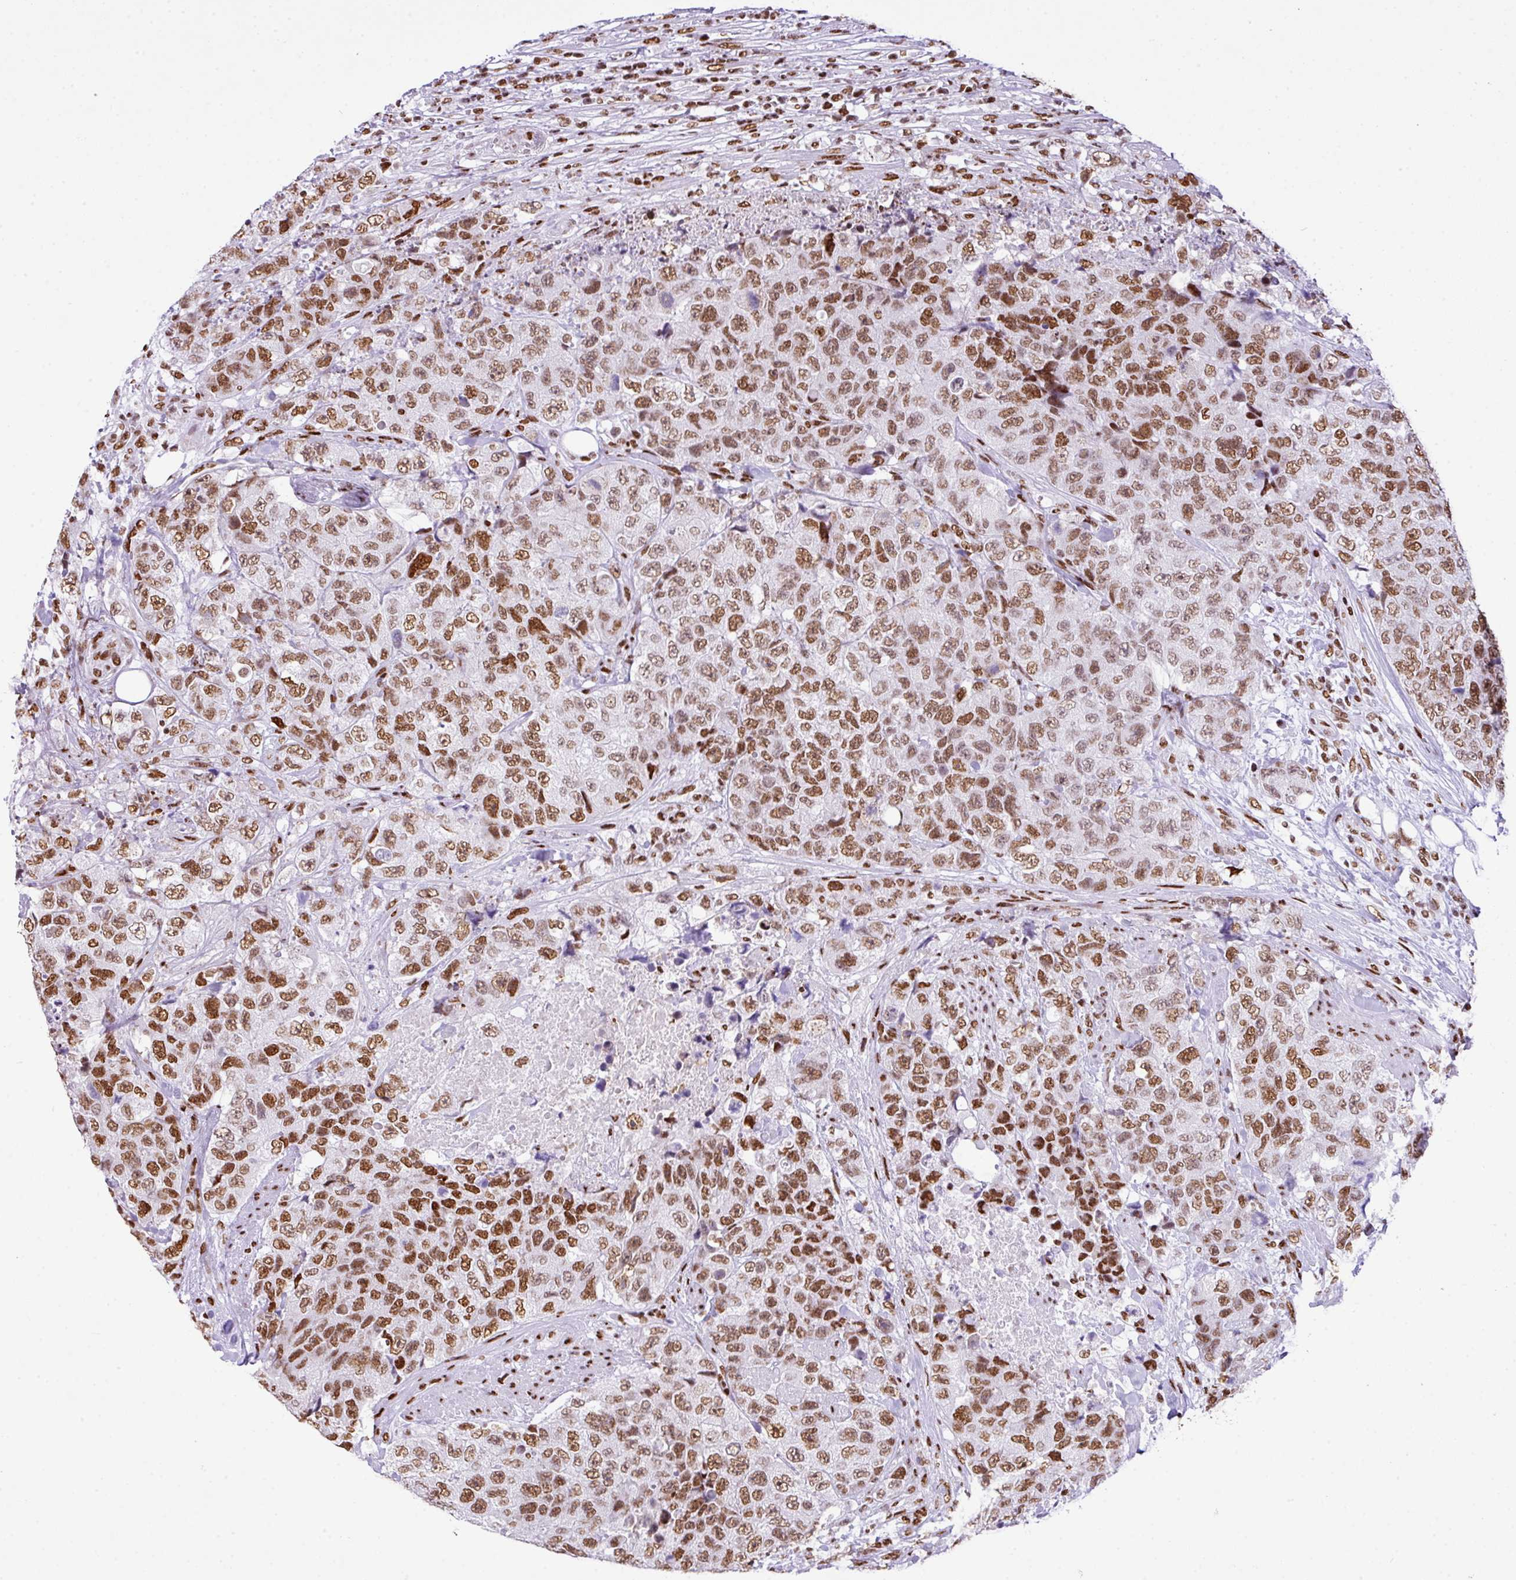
{"staining": {"intensity": "moderate", "quantity": ">75%", "location": "nuclear"}, "tissue": "urothelial cancer", "cell_type": "Tumor cells", "image_type": "cancer", "snomed": [{"axis": "morphology", "description": "Urothelial carcinoma, High grade"}, {"axis": "topography", "description": "Urinary bladder"}], "caption": "This is an image of IHC staining of urothelial cancer, which shows moderate expression in the nuclear of tumor cells.", "gene": "RARG", "patient": {"sex": "female", "age": 78}}